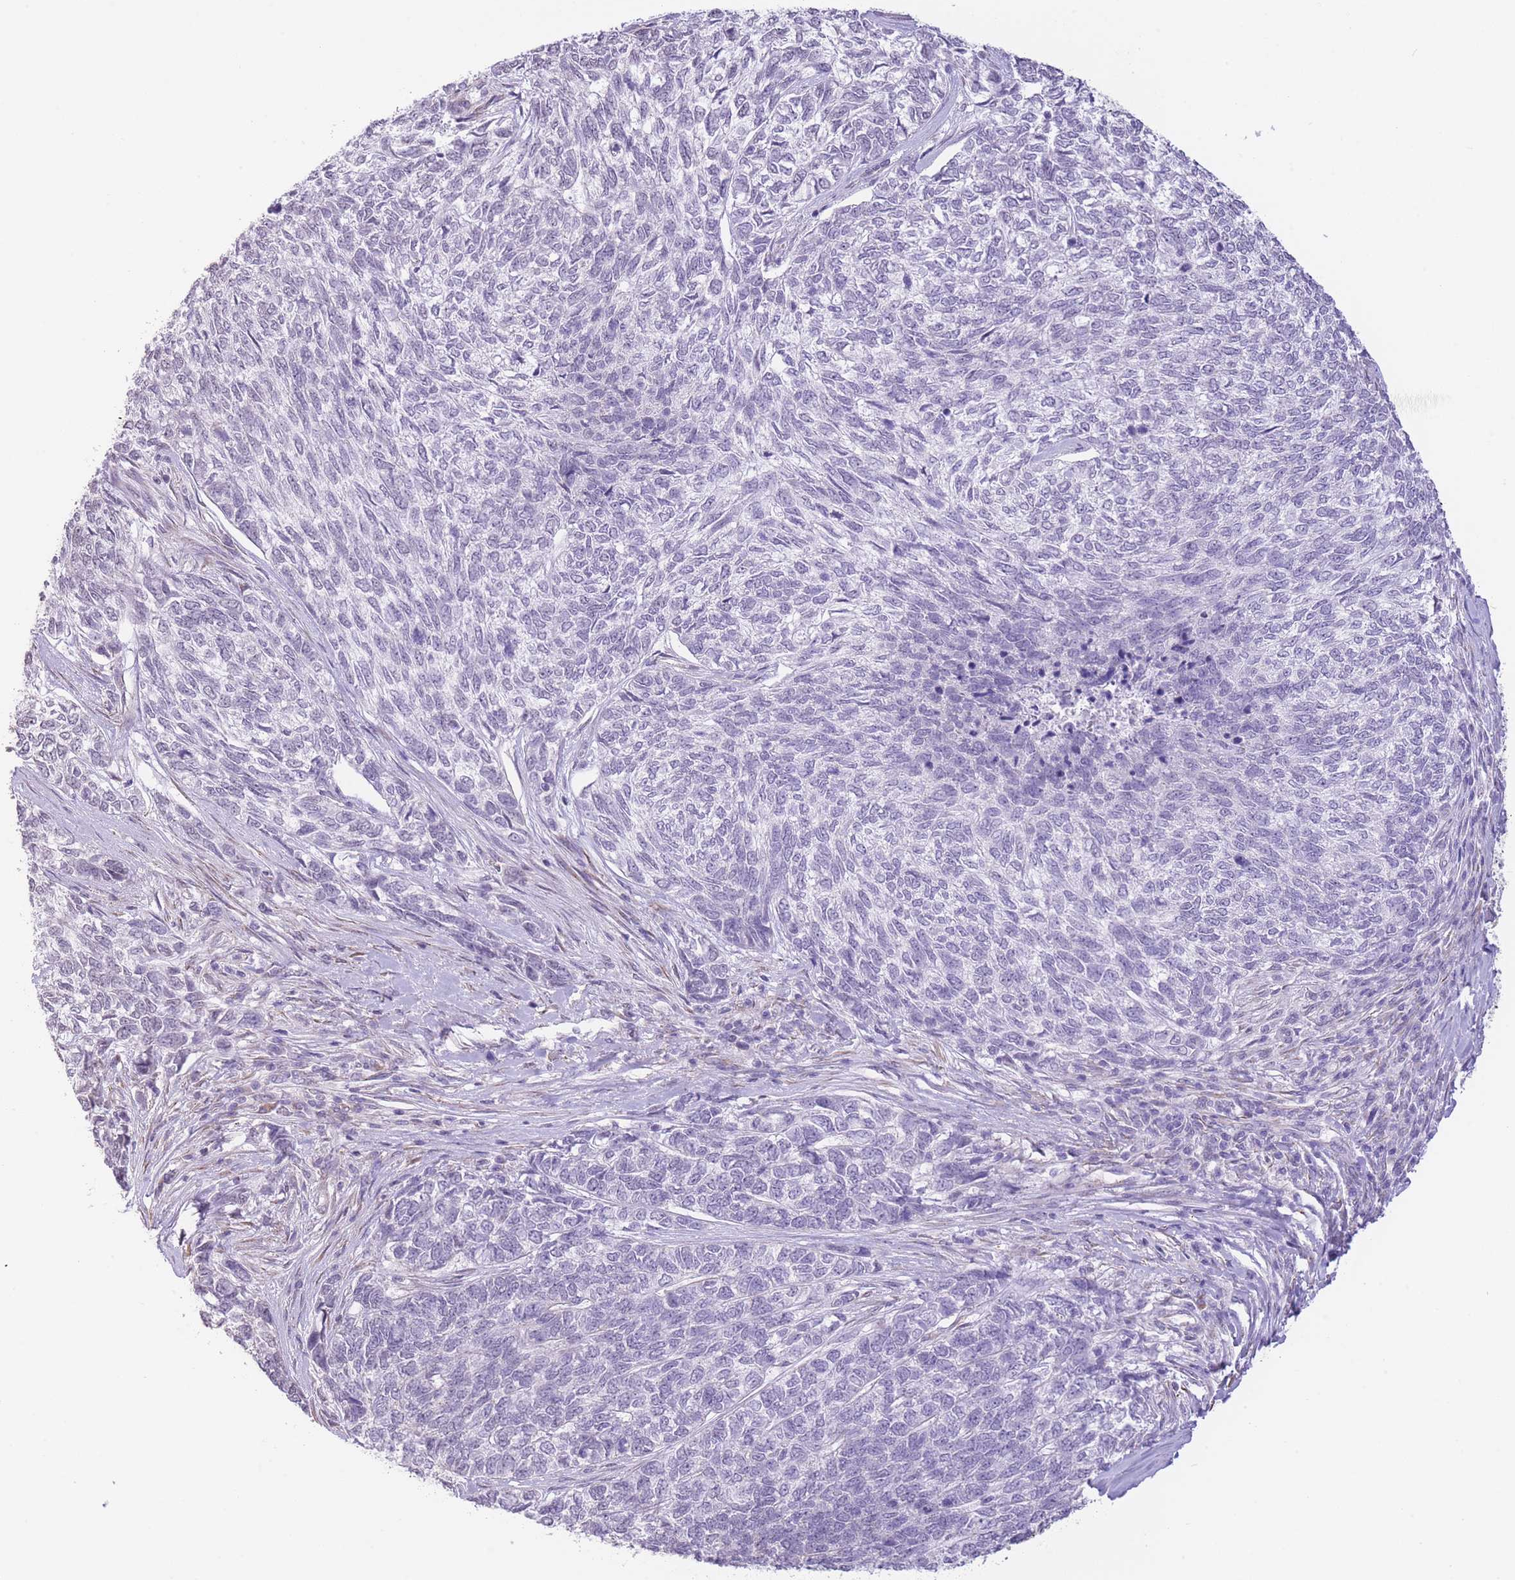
{"staining": {"intensity": "negative", "quantity": "none", "location": "none"}, "tissue": "skin cancer", "cell_type": "Tumor cells", "image_type": "cancer", "snomed": [{"axis": "morphology", "description": "Basal cell carcinoma"}, {"axis": "topography", "description": "Skin"}], "caption": "Tumor cells are negative for protein expression in human skin basal cell carcinoma. (Stains: DAB IHC with hematoxylin counter stain, Microscopy: brightfield microscopy at high magnification).", "gene": "PSG8", "patient": {"sex": "female", "age": 65}}